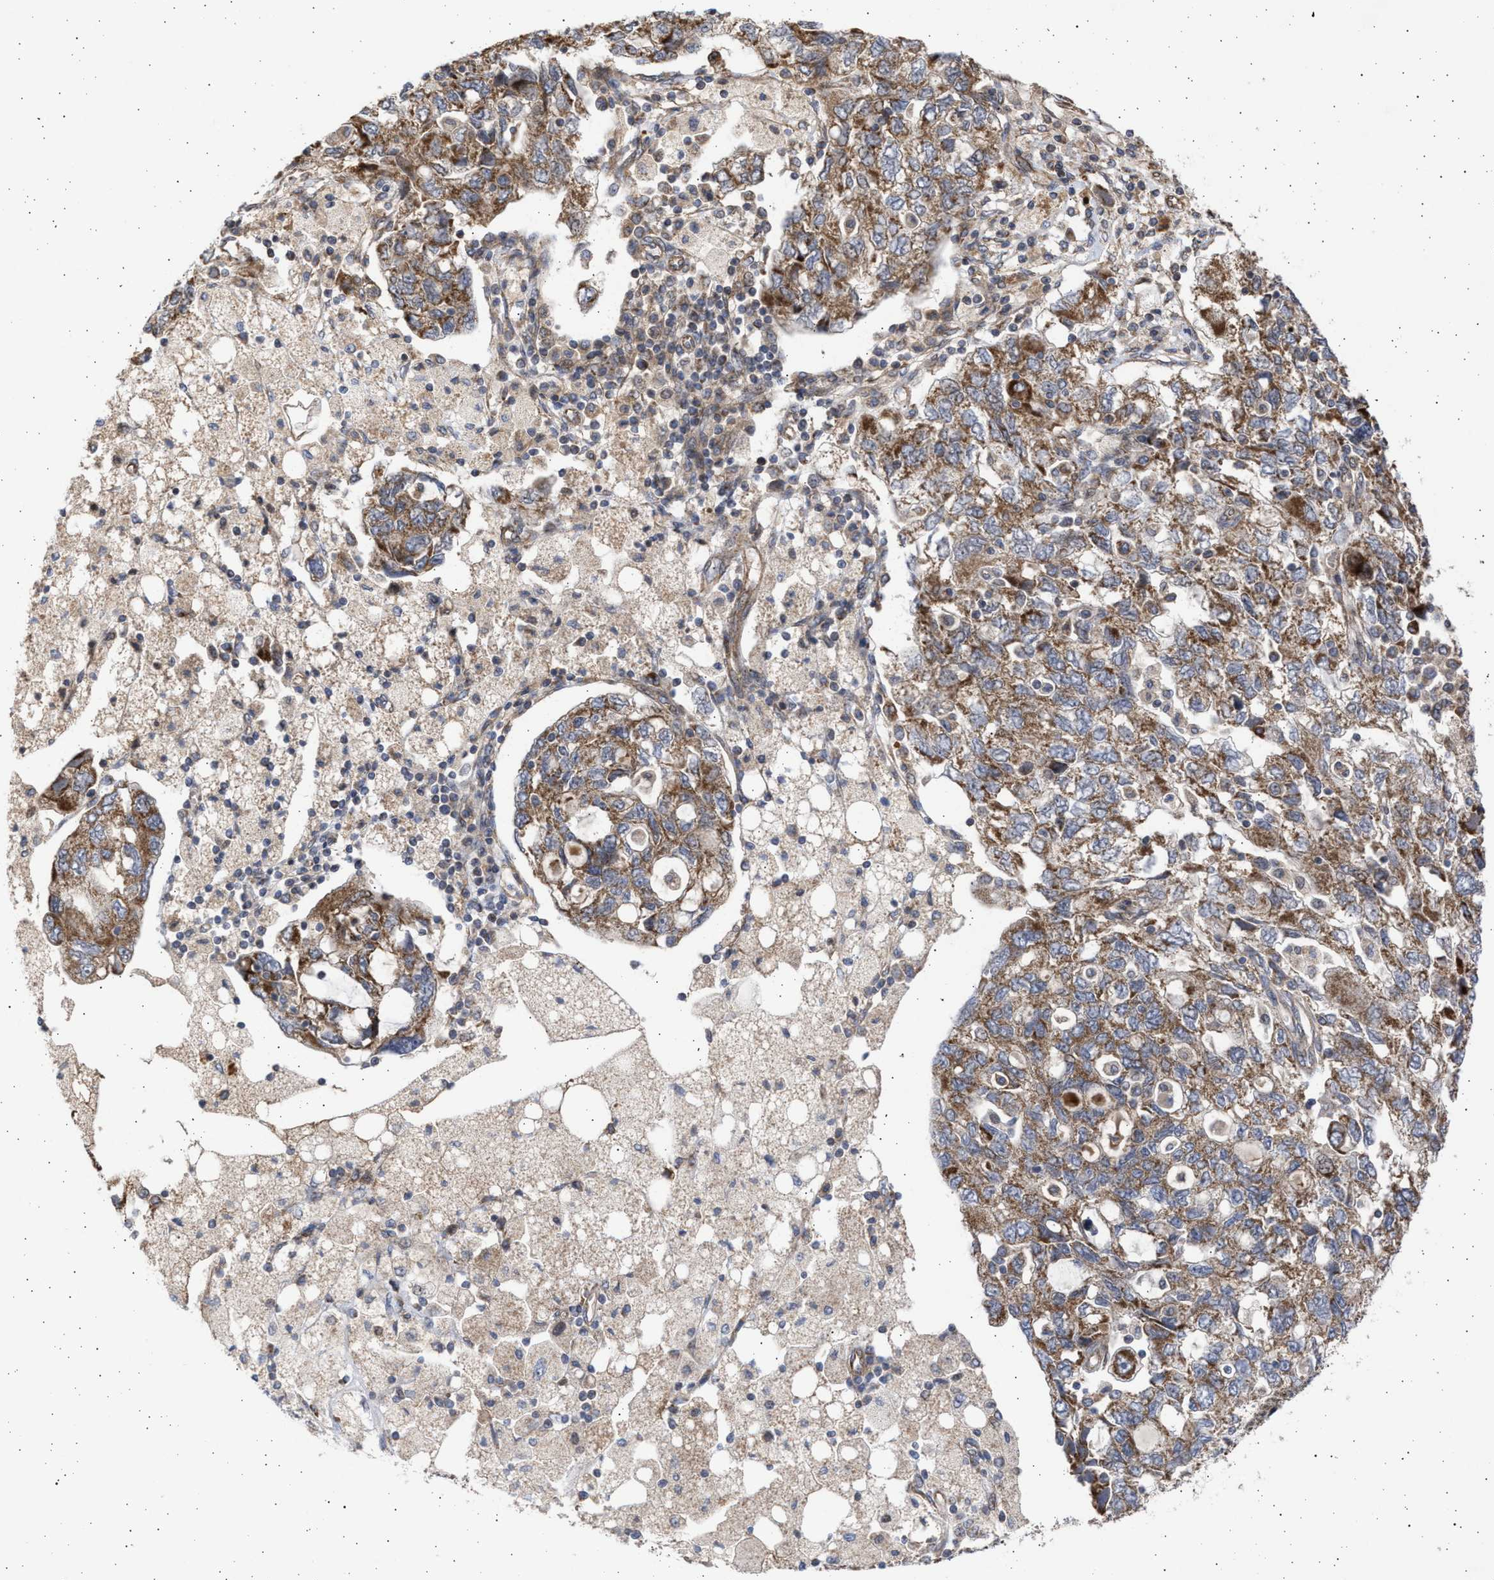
{"staining": {"intensity": "strong", "quantity": "25%-75%", "location": "cytoplasmic/membranous"}, "tissue": "ovarian cancer", "cell_type": "Tumor cells", "image_type": "cancer", "snomed": [{"axis": "morphology", "description": "Carcinoma, NOS"}, {"axis": "morphology", "description": "Cystadenocarcinoma, serous, NOS"}, {"axis": "topography", "description": "Ovary"}], "caption": "Protein staining of ovarian cancer (serous cystadenocarcinoma) tissue displays strong cytoplasmic/membranous staining in about 25%-75% of tumor cells.", "gene": "TTC19", "patient": {"sex": "female", "age": 69}}